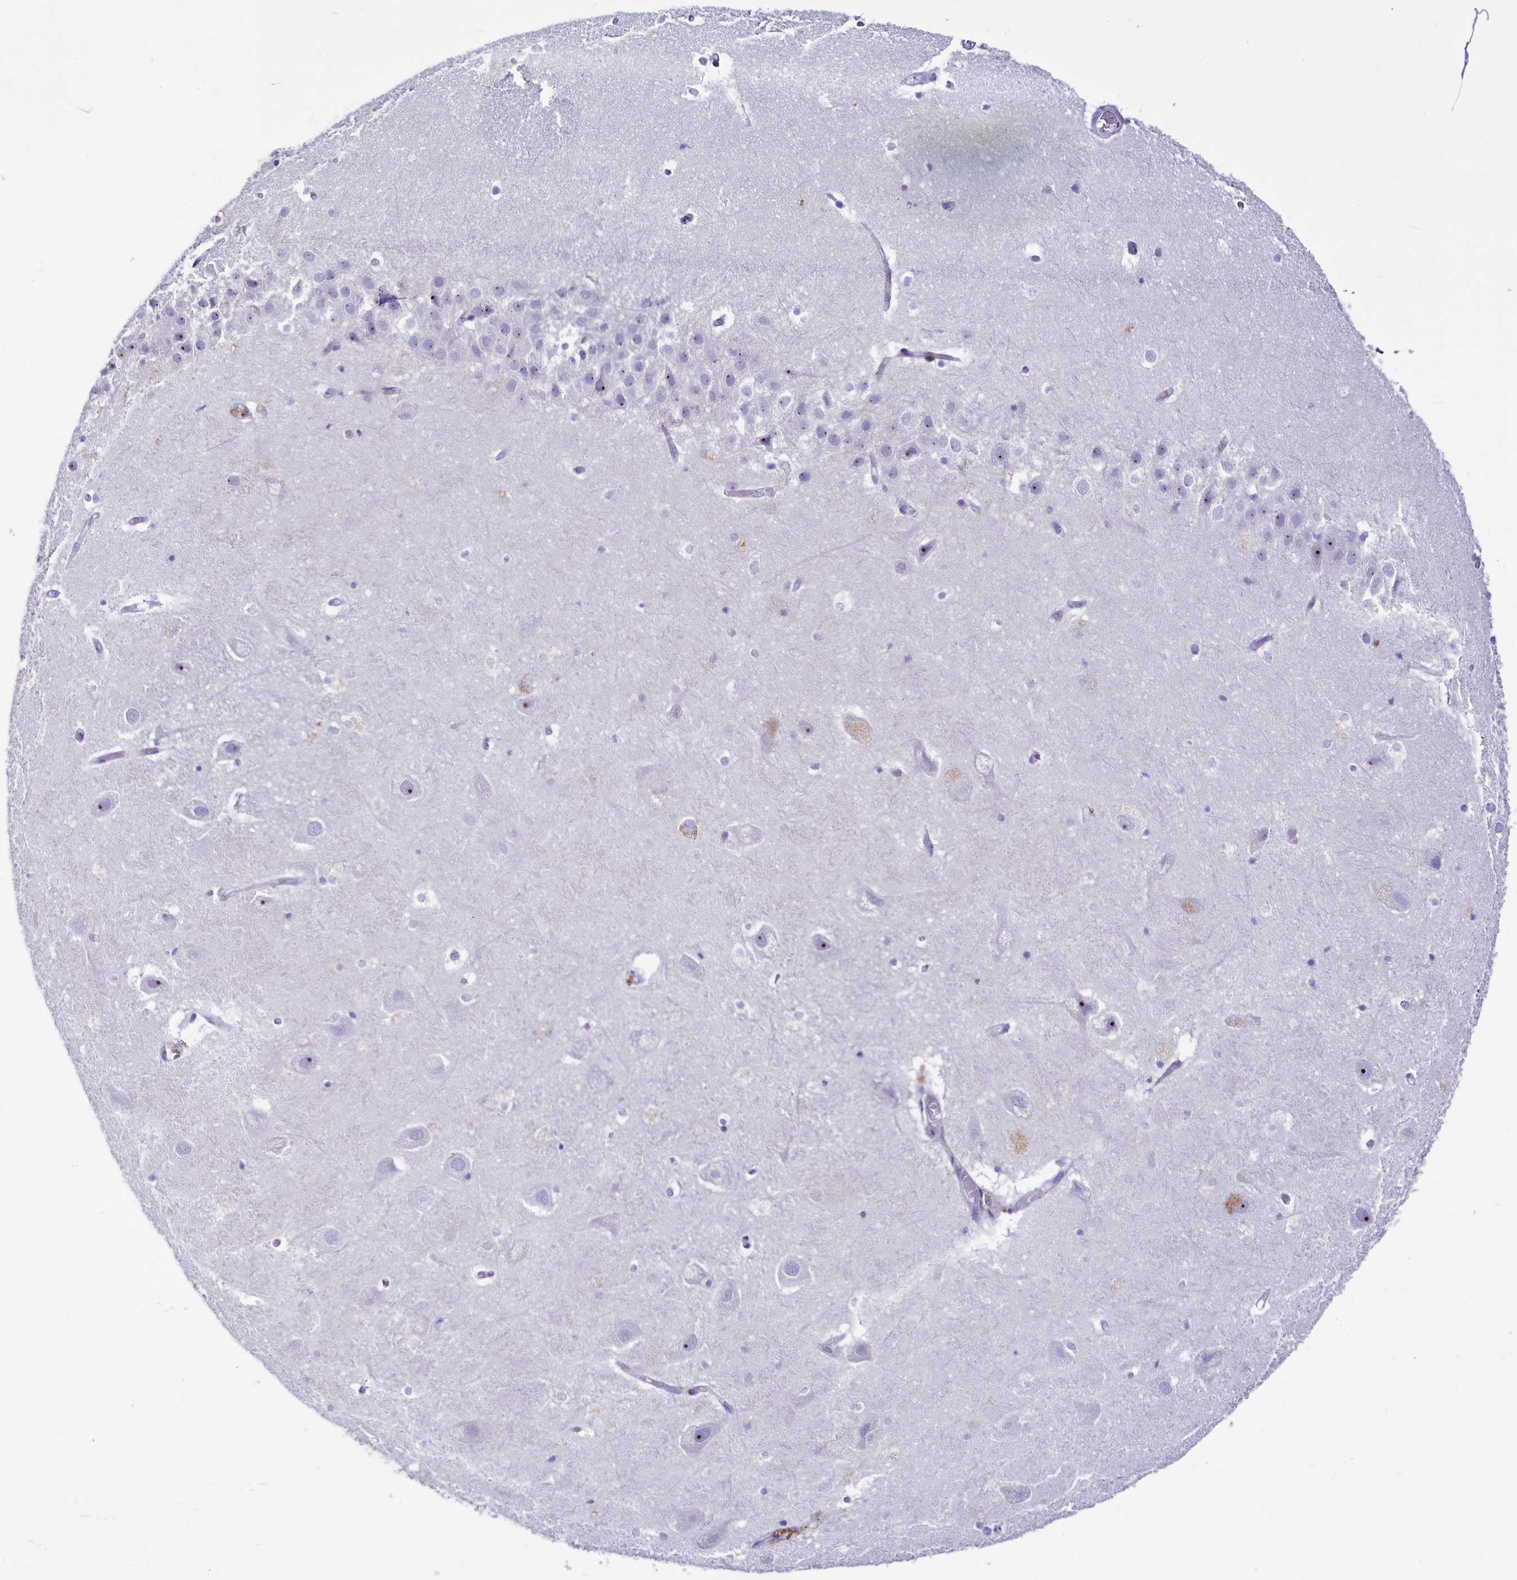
{"staining": {"intensity": "negative", "quantity": "none", "location": "none"}, "tissue": "hippocampus", "cell_type": "Glial cells", "image_type": "normal", "snomed": [{"axis": "morphology", "description": "Normal tissue, NOS"}, {"axis": "topography", "description": "Hippocampus"}], "caption": "This is an IHC micrograph of benign hippocampus. There is no expression in glial cells.", "gene": "SH3TC2", "patient": {"sex": "female", "age": 52}}